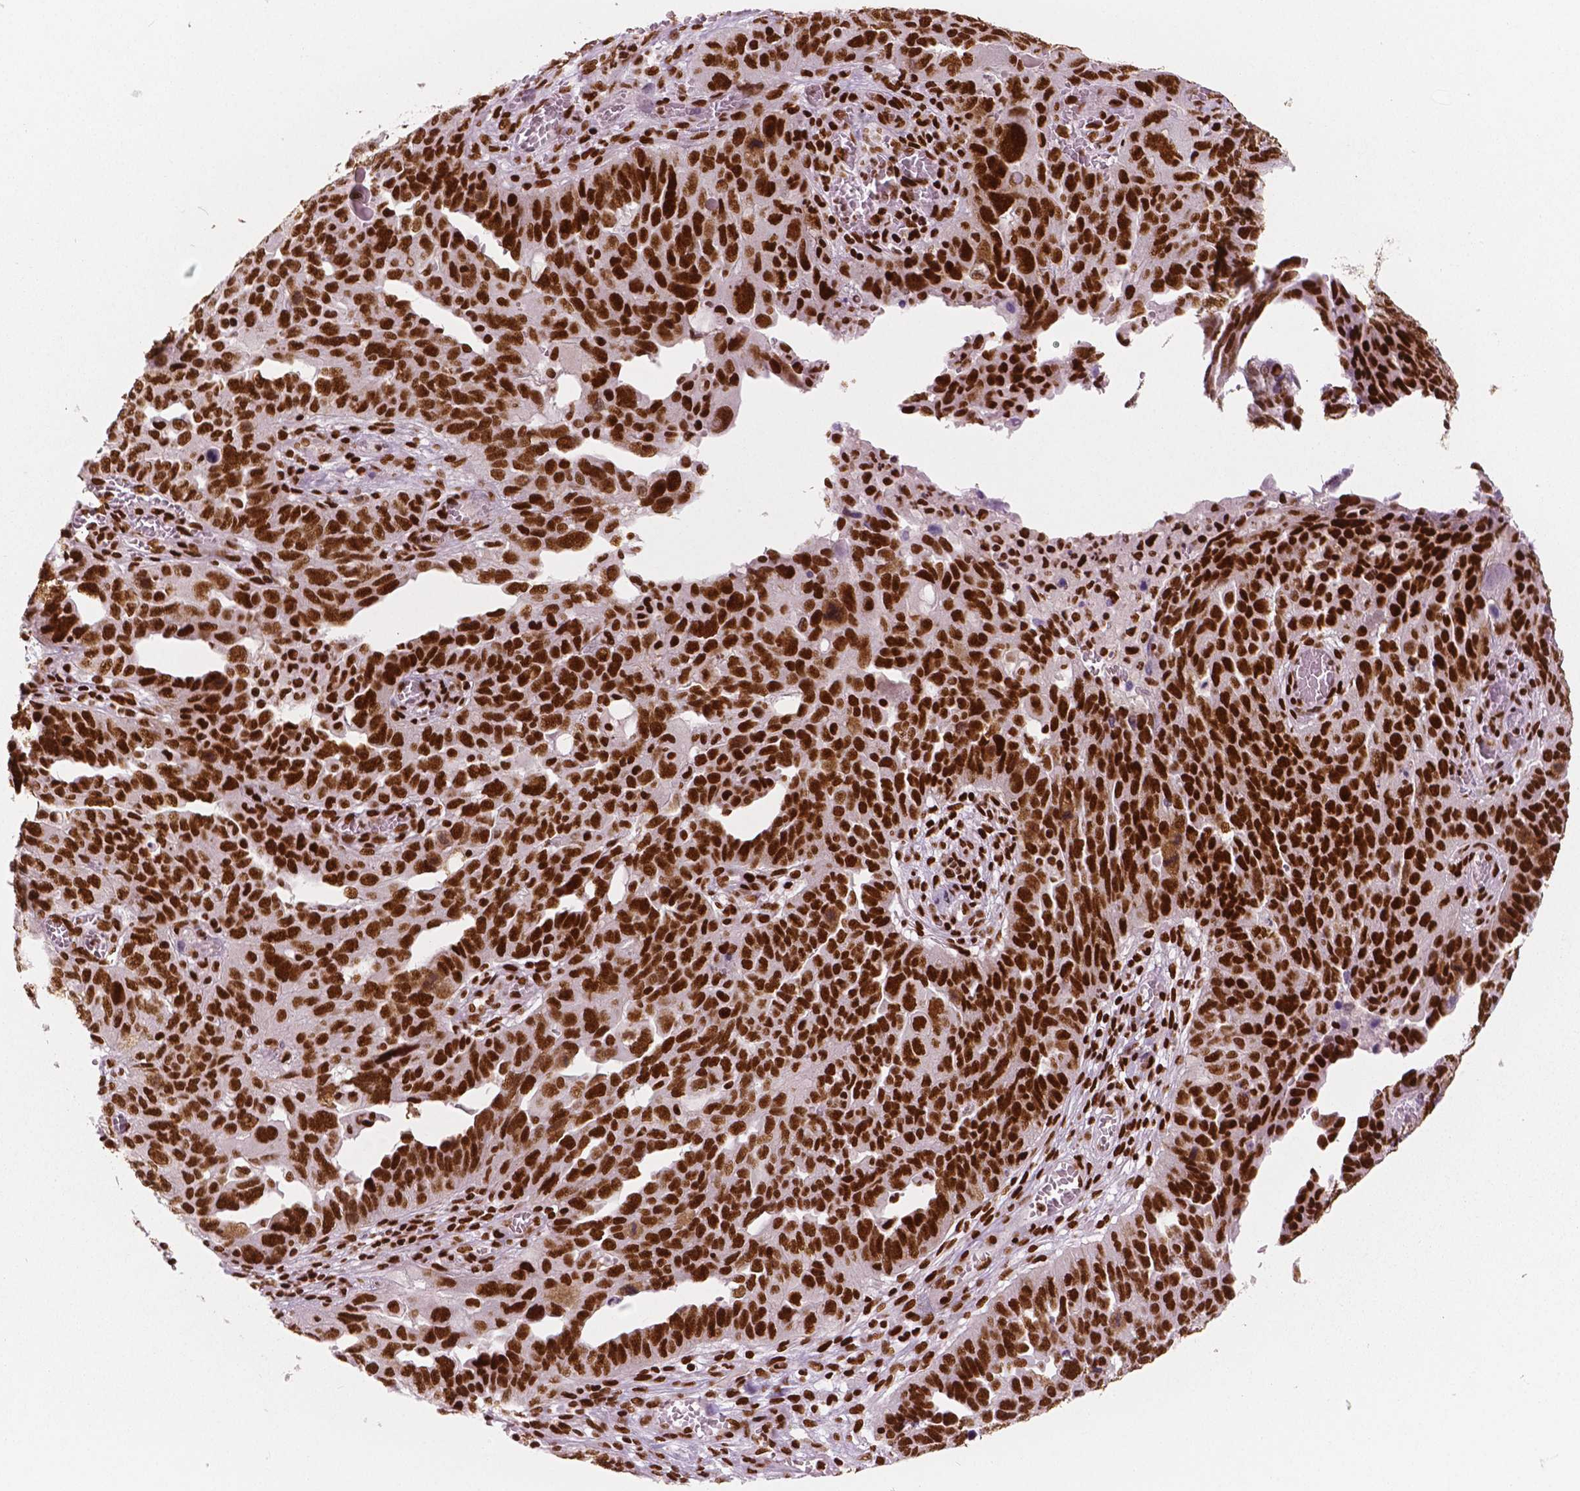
{"staining": {"intensity": "strong", "quantity": ">75%", "location": "nuclear"}, "tissue": "ovarian cancer", "cell_type": "Tumor cells", "image_type": "cancer", "snomed": [{"axis": "morphology", "description": "Carcinoma, endometroid"}, {"axis": "topography", "description": "Soft tissue"}, {"axis": "topography", "description": "Ovary"}], "caption": "Strong nuclear staining is appreciated in about >75% of tumor cells in ovarian endometroid carcinoma. The protein of interest is shown in brown color, while the nuclei are stained blue.", "gene": "BRD4", "patient": {"sex": "female", "age": 52}}